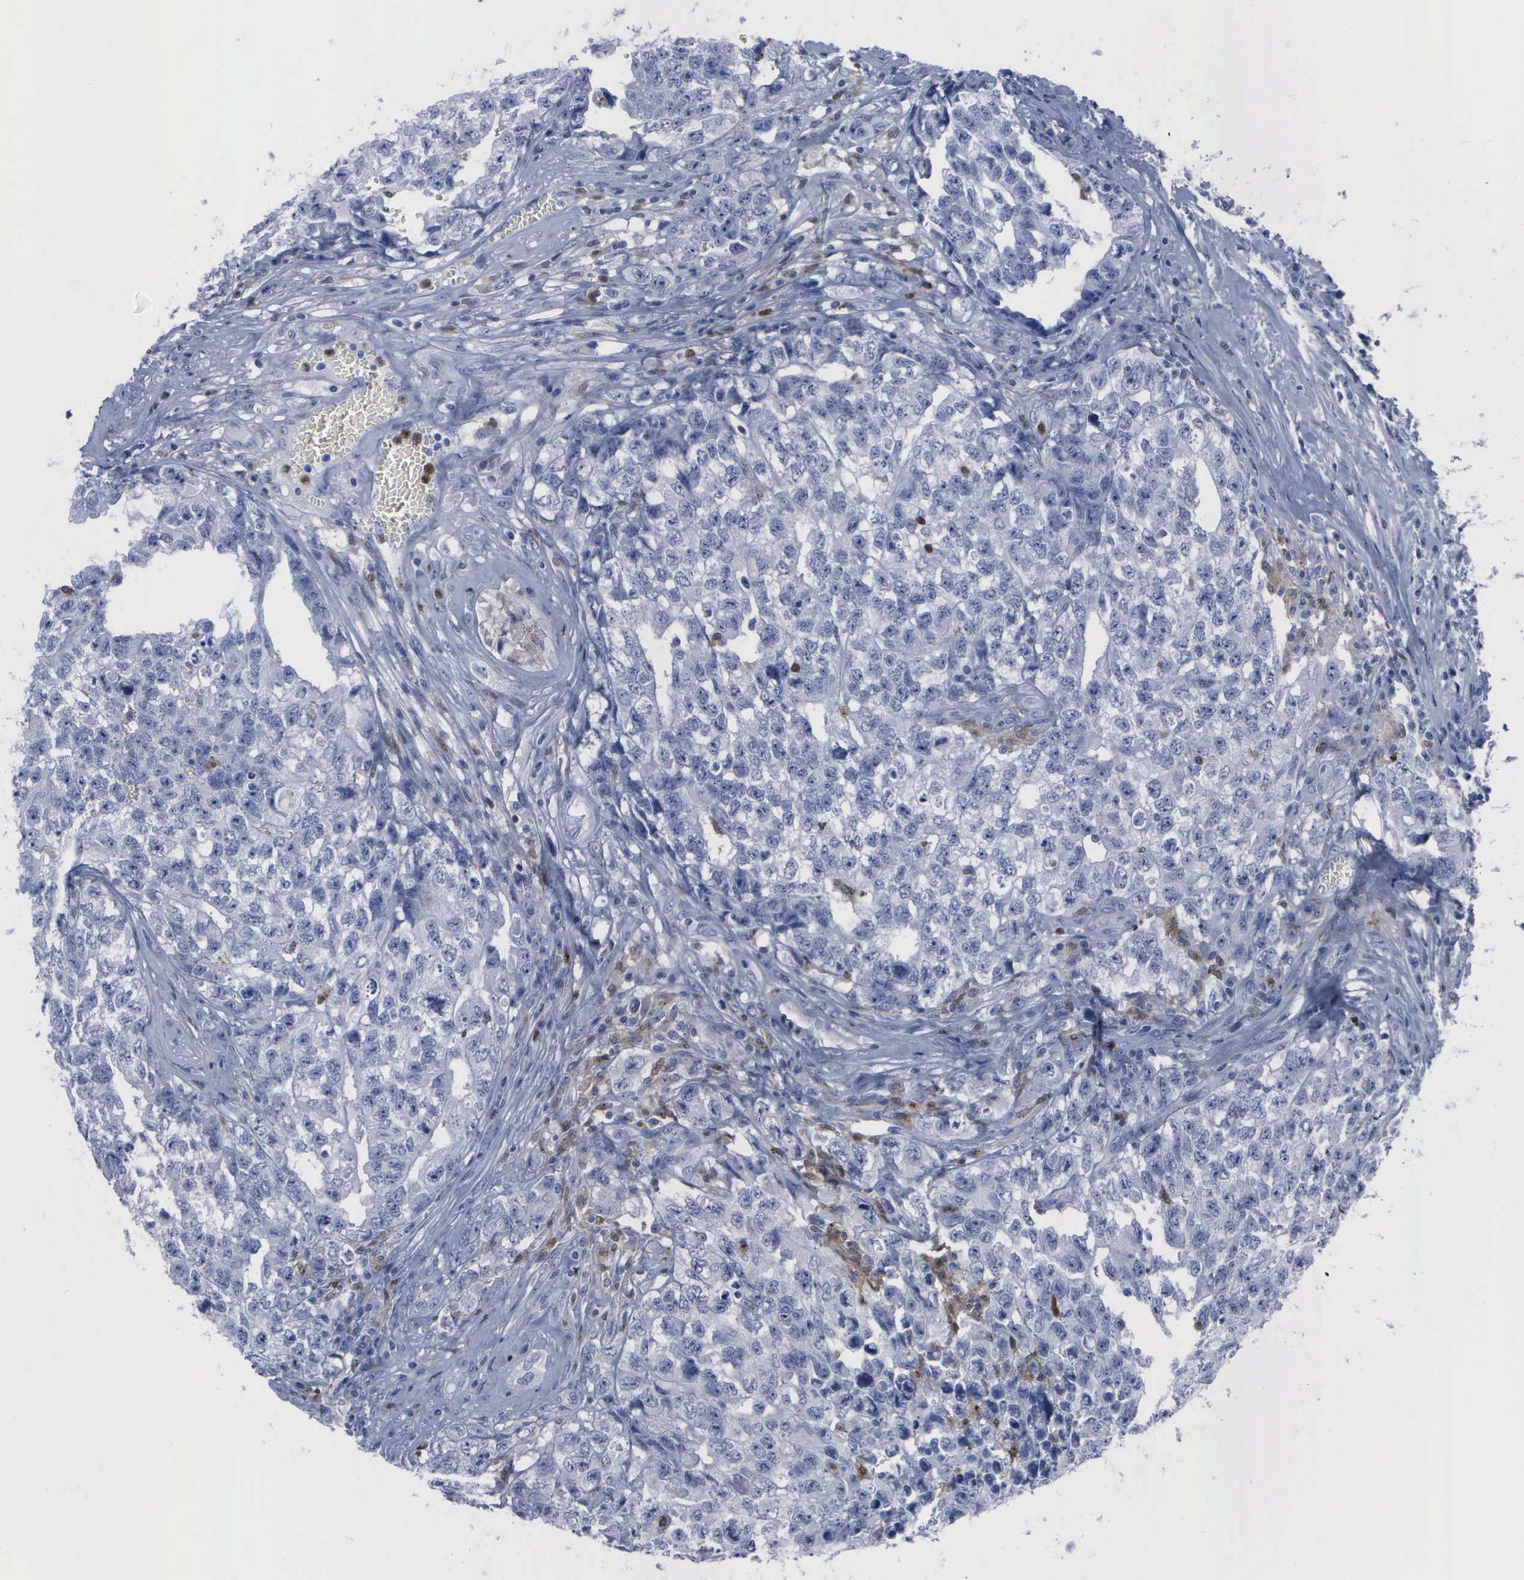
{"staining": {"intensity": "negative", "quantity": "none", "location": "none"}, "tissue": "testis cancer", "cell_type": "Tumor cells", "image_type": "cancer", "snomed": [{"axis": "morphology", "description": "Carcinoma, Embryonal, NOS"}, {"axis": "topography", "description": "Testis"}], "caption": "An immunohistochemistry photomicrograph of testis cancer (embryonal carcinoma) is shown. There is no staining in tumor cells of testis cancer (embryonal carcinoma). (DAB immunohistochemistry visualized using brightfield microscopy, high magnification).", "gene": "CSTA", "patient": {"sex": "male", "age": 31}}